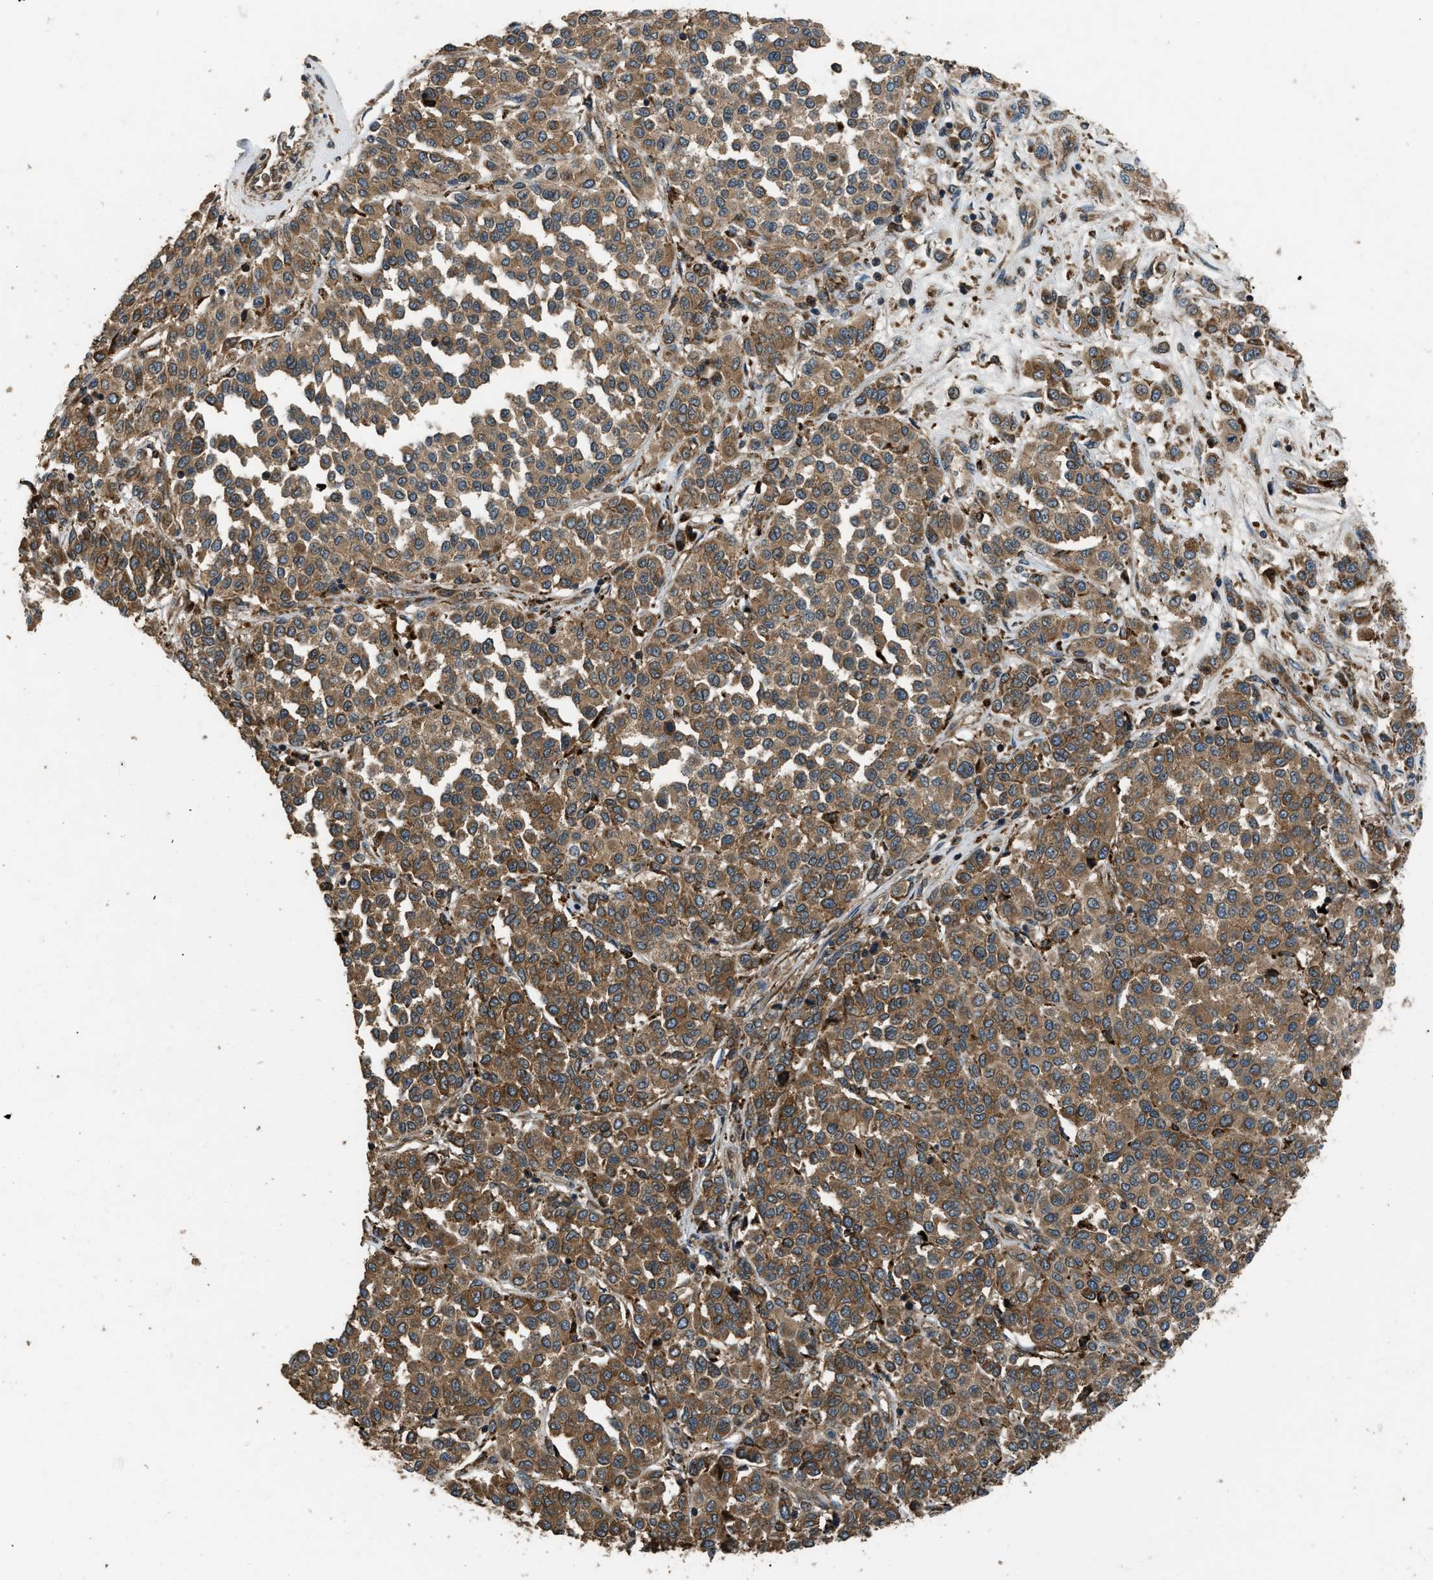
{"staining": {"intensity": "moderate", "quantity": ">75%", "location": "cytoplasmic/membranous"}, "tissue": "melanoma", "cell_type": "Tumor cells", "image_type": "cancer", "snomed": [{"axis": "morphology", "description": "Malignant melanoma, Metastatic site"}, {"axis": "topography", "description": "Pancreas"}], "caption": "A photomicrograph of malignant melanoma (metastatic site) stained for a protein reveals moderate cytoplasmic/membranous brown staining in tumor cells. (DAB (3,3'-diaminobenzidine) IHC, brown staining for protein, blue staining for nuclei).", "gene": "GGH", "patient": {"sex": "female", "age": 30}}